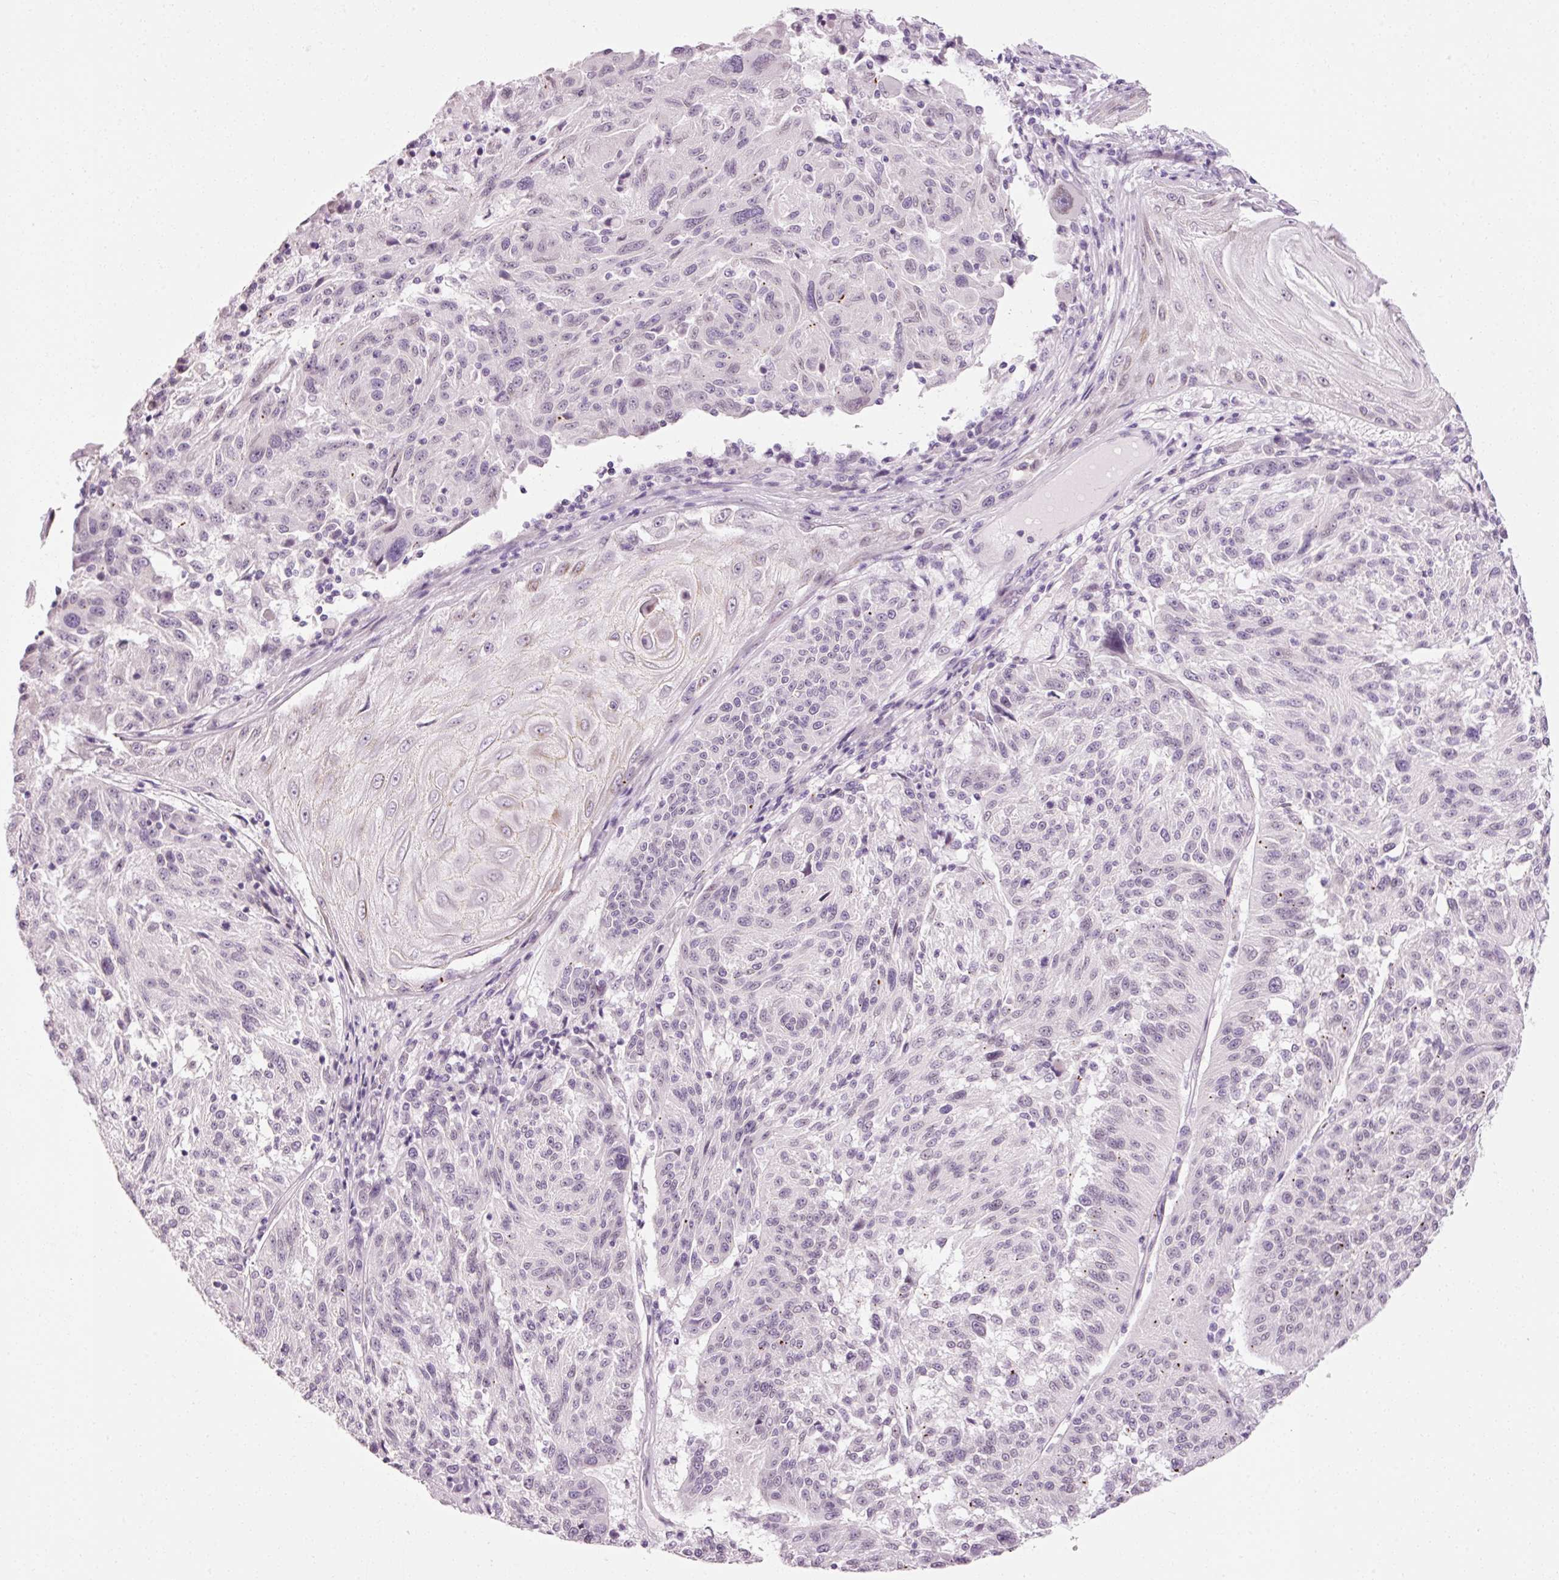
{"staining": {"intensity": "negative", "quantity": "none", "location": "none"}, "tissue": "melanoma", "cell_type": "Tumor cells", "image_type": "cancer", "snomed": [{"axis": "morphology", "description": "Malignant melanoma, NOS"}, {"axis": "topography", "description": "Skin"}], "caption": "IHC micrograph of neoplastic tissue: human malignant melanoma stained with DAB (3,3'-diaminobenzidine) displays no significant protein positivity in tumor cells. Nuclei are stained in blue.", "gene": "ANKRD20A1", "patient": {"sex": "male", "age": 53}}